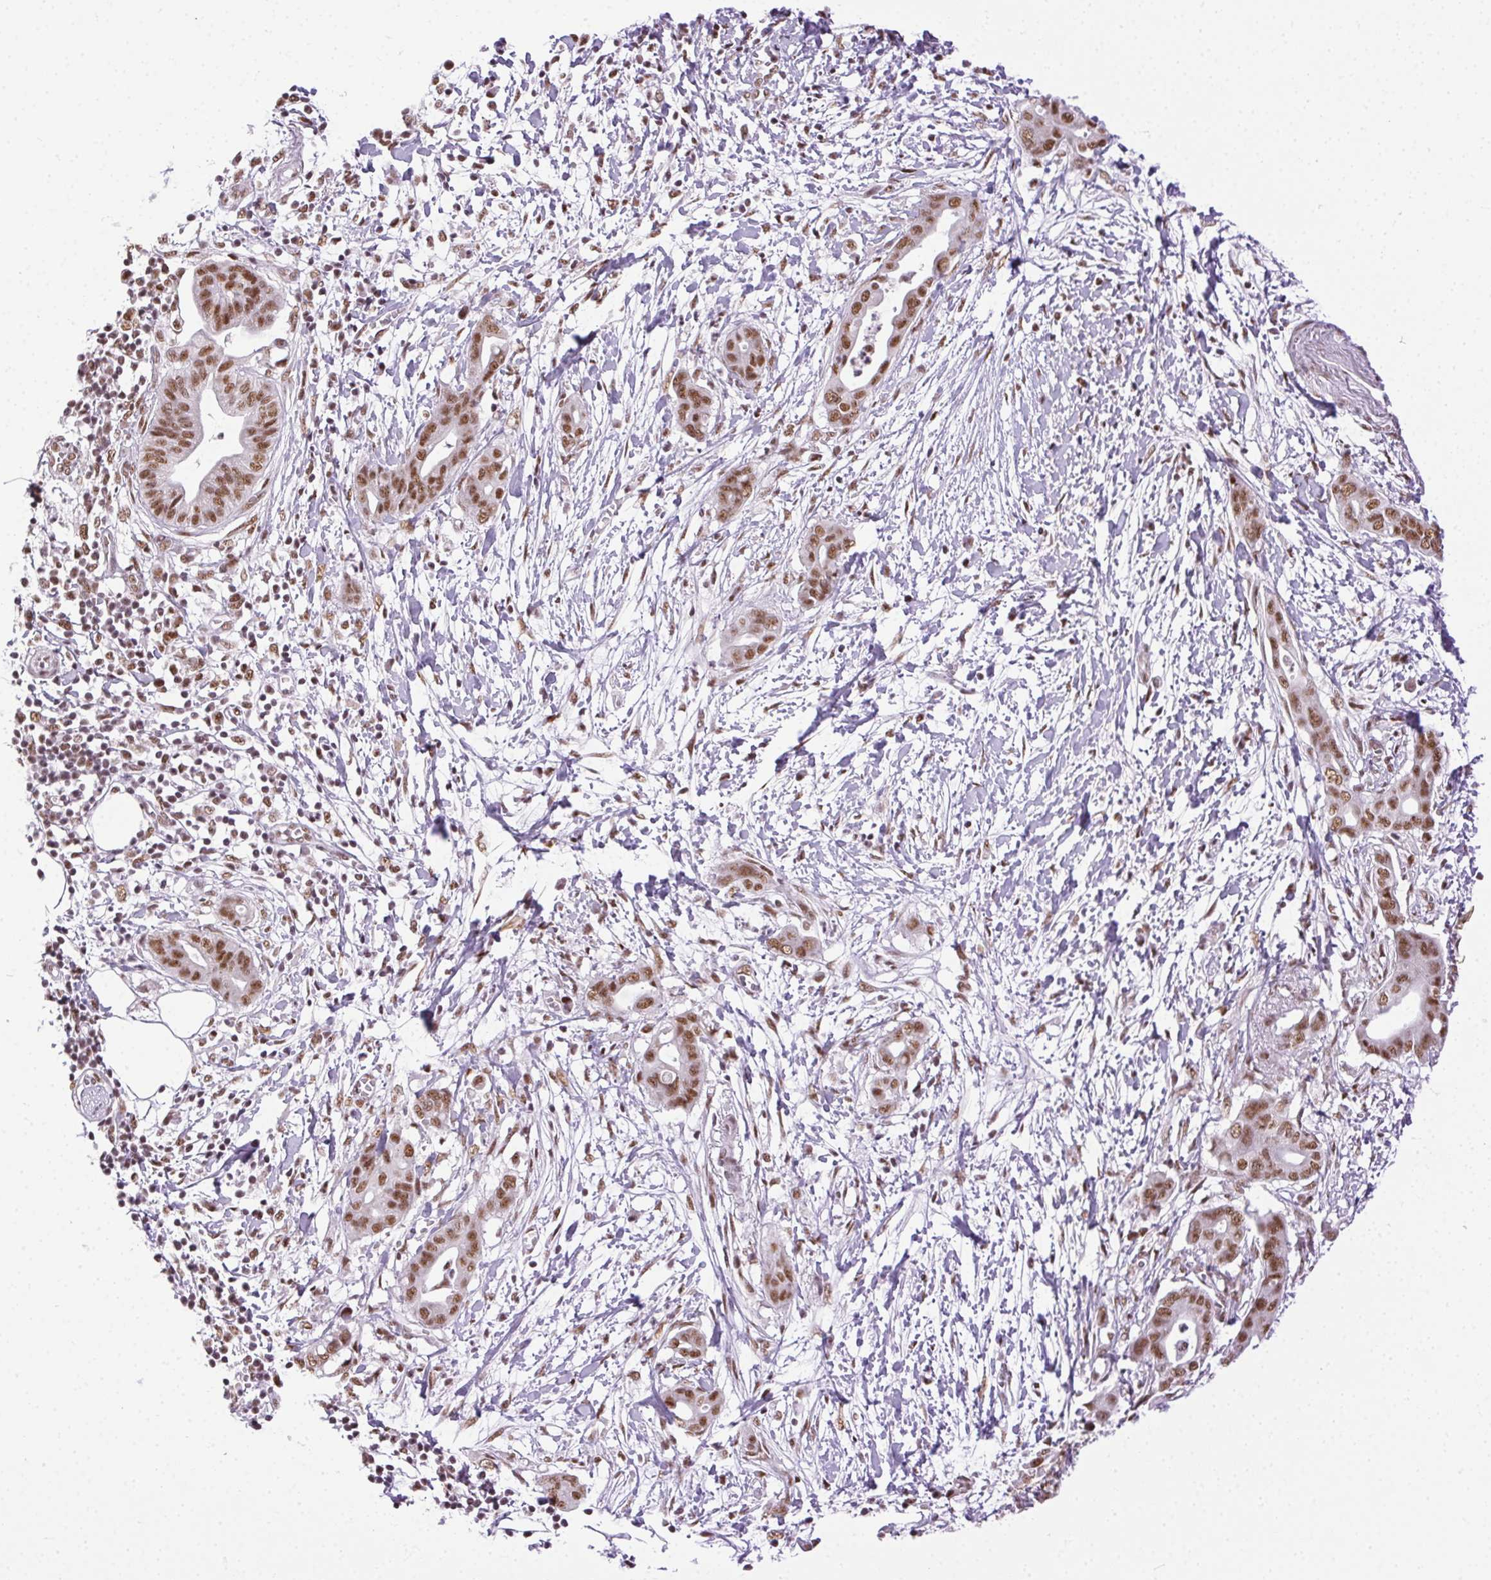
{"staining": {"intensity": "moderate", "quantity": ">75%", "location": "nuclear"}, "tissue": "pancreatic cancer", "cell_type": "Tumor cells", "image_type": "cancer", "snomed": [{"axis": "morphology", "description": "Adenocarcinoma, NOS"}, {"axis": "topography", "description": "Pancreas"}], "caption": "Pancreatic cancer stained for a protein (brown) demonstrates moderate nuclear positive positivity in about >75% of tumor cells.", "gene": "TRA2B", "patient": {"sex": "male", "age": 61}}